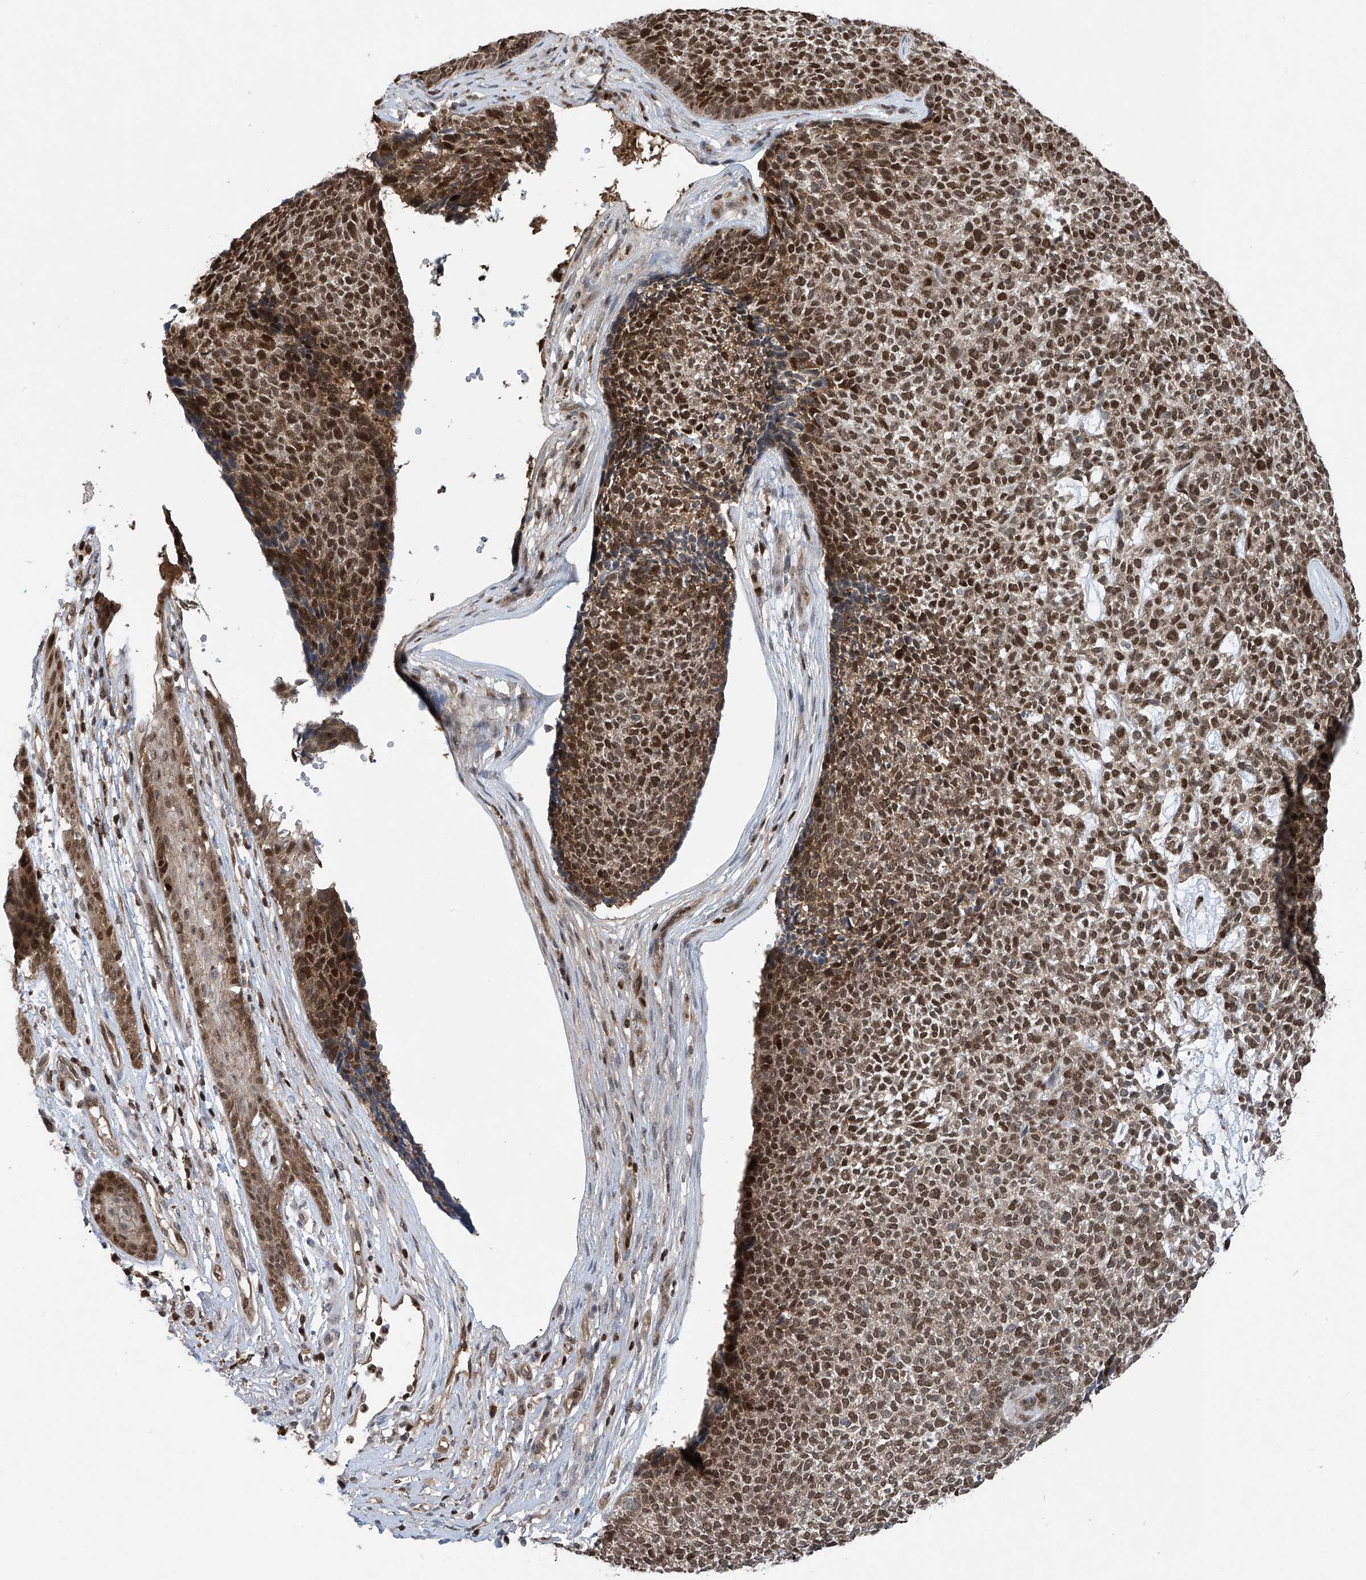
{"staining": {"intensity": "strong", "quantity": ">75%", "location": "nuclear"}, "tissue": "skin cancer", "cell_type": "Tumor cells", "image_type": "cancer", "snomed": [{"axis": "morphology", "description": "Basal cell carcinoma"}, {"axis": "topography", "description": "Skin"}], "caption": "There is high levels of strong nuclear expression in tumor cells of skin cancer, as demonstrated by immunohistochemical staining (brown color).", "gene": "DNAJC9", "patient": {"sex": "female", "age": 84}}